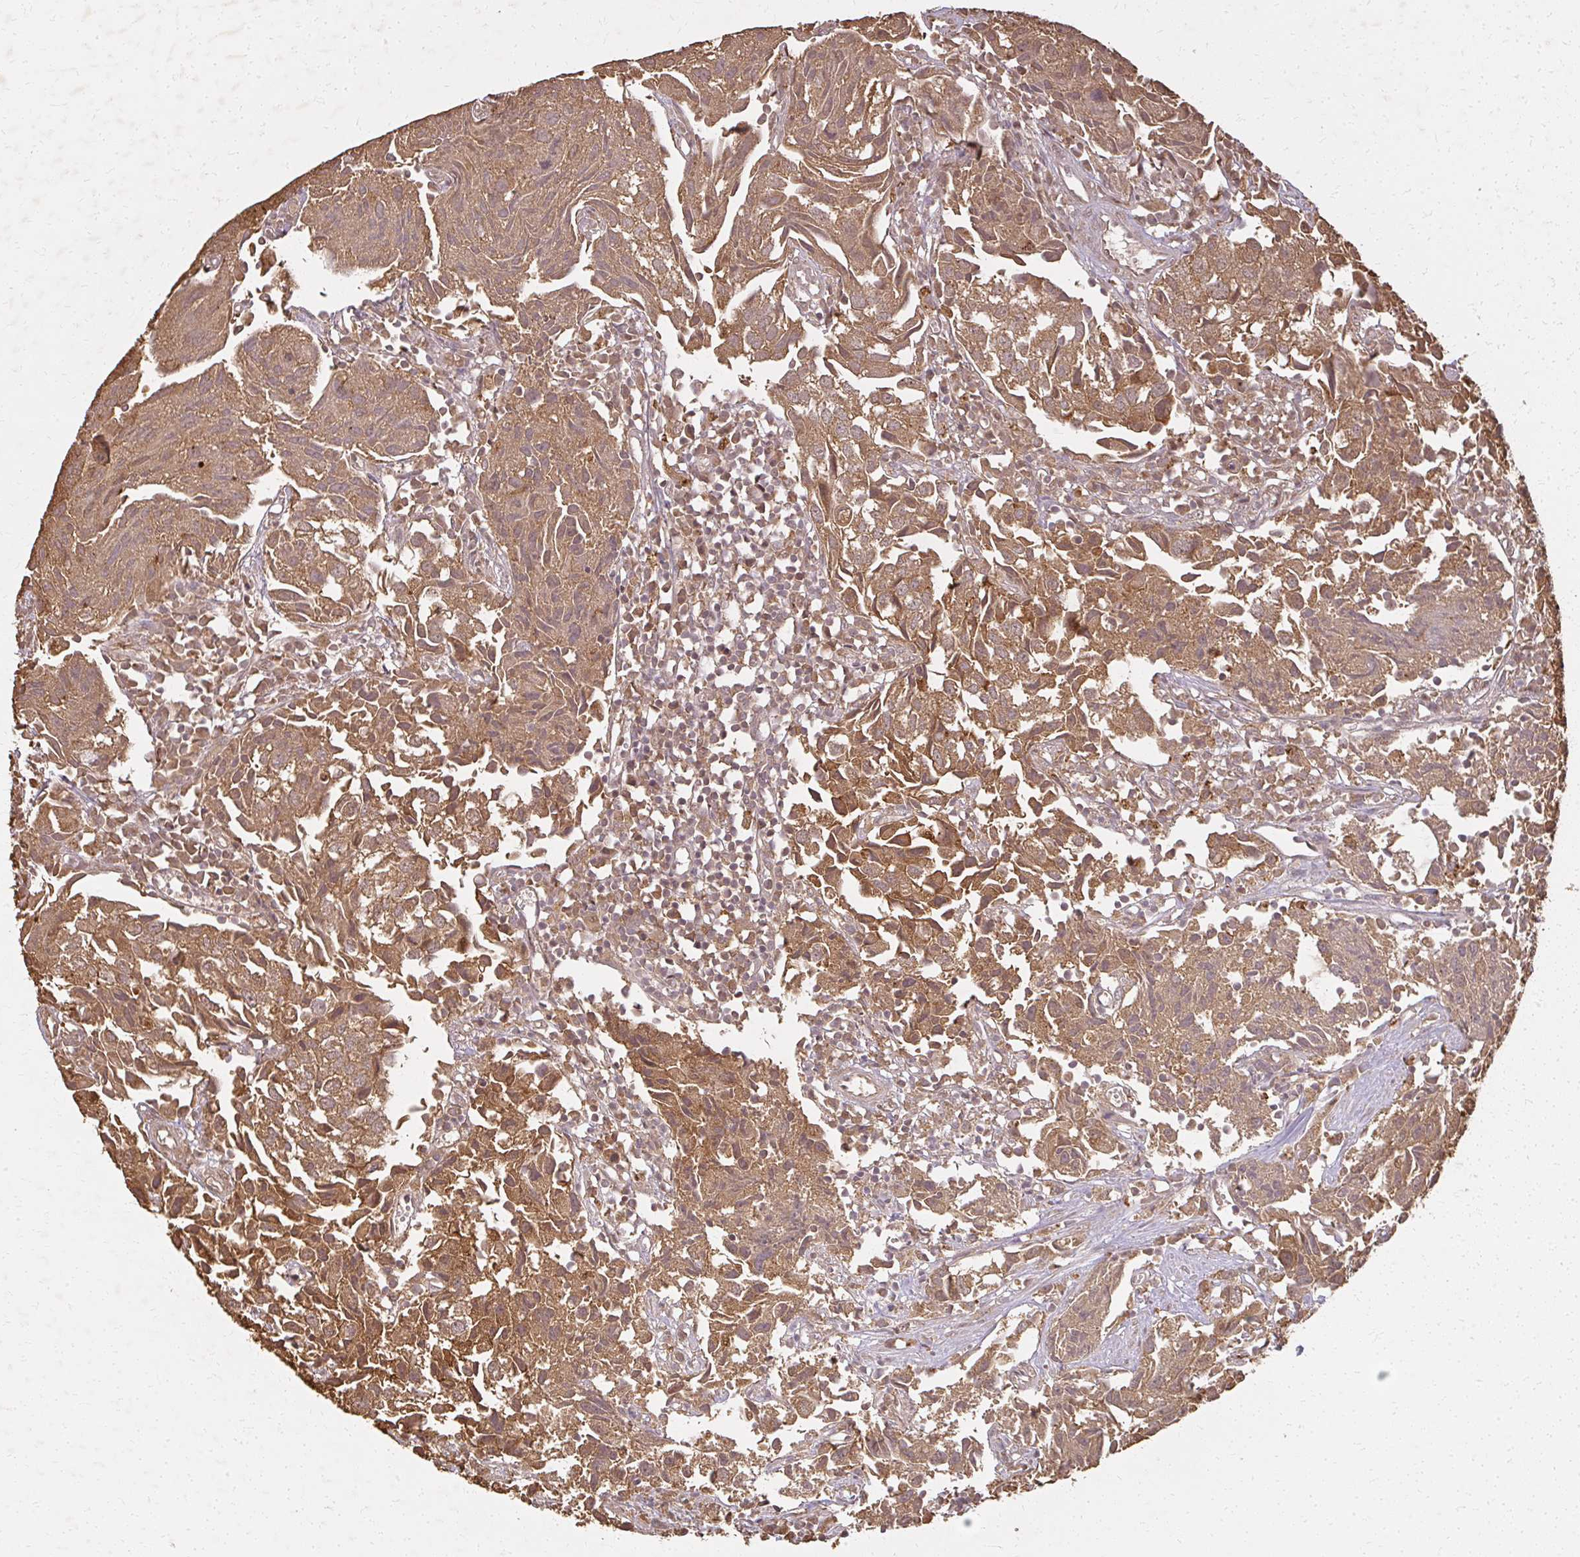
{"staining": {"intensity": "moderate", "quantity": ">75%", "location": "cytoplasmic/membranous"}, "tissue": "urothelial cancer", "cell_type": "Tumor cells", "image_type": "cancer", "snomed": [{"axis": "morphology", "description": "Urothelial carcinoma, High grade"}, {"axis": "topography", "description": "Urinary bladder"}], "caption": "High-grade urothelial carcinoma stained with IHC demonstrates moderate cytoplasmic/membranous expression in about >75% of tumor cells.", "gene": "LARS2", "patient": {"sex": "female", "age": 75}}